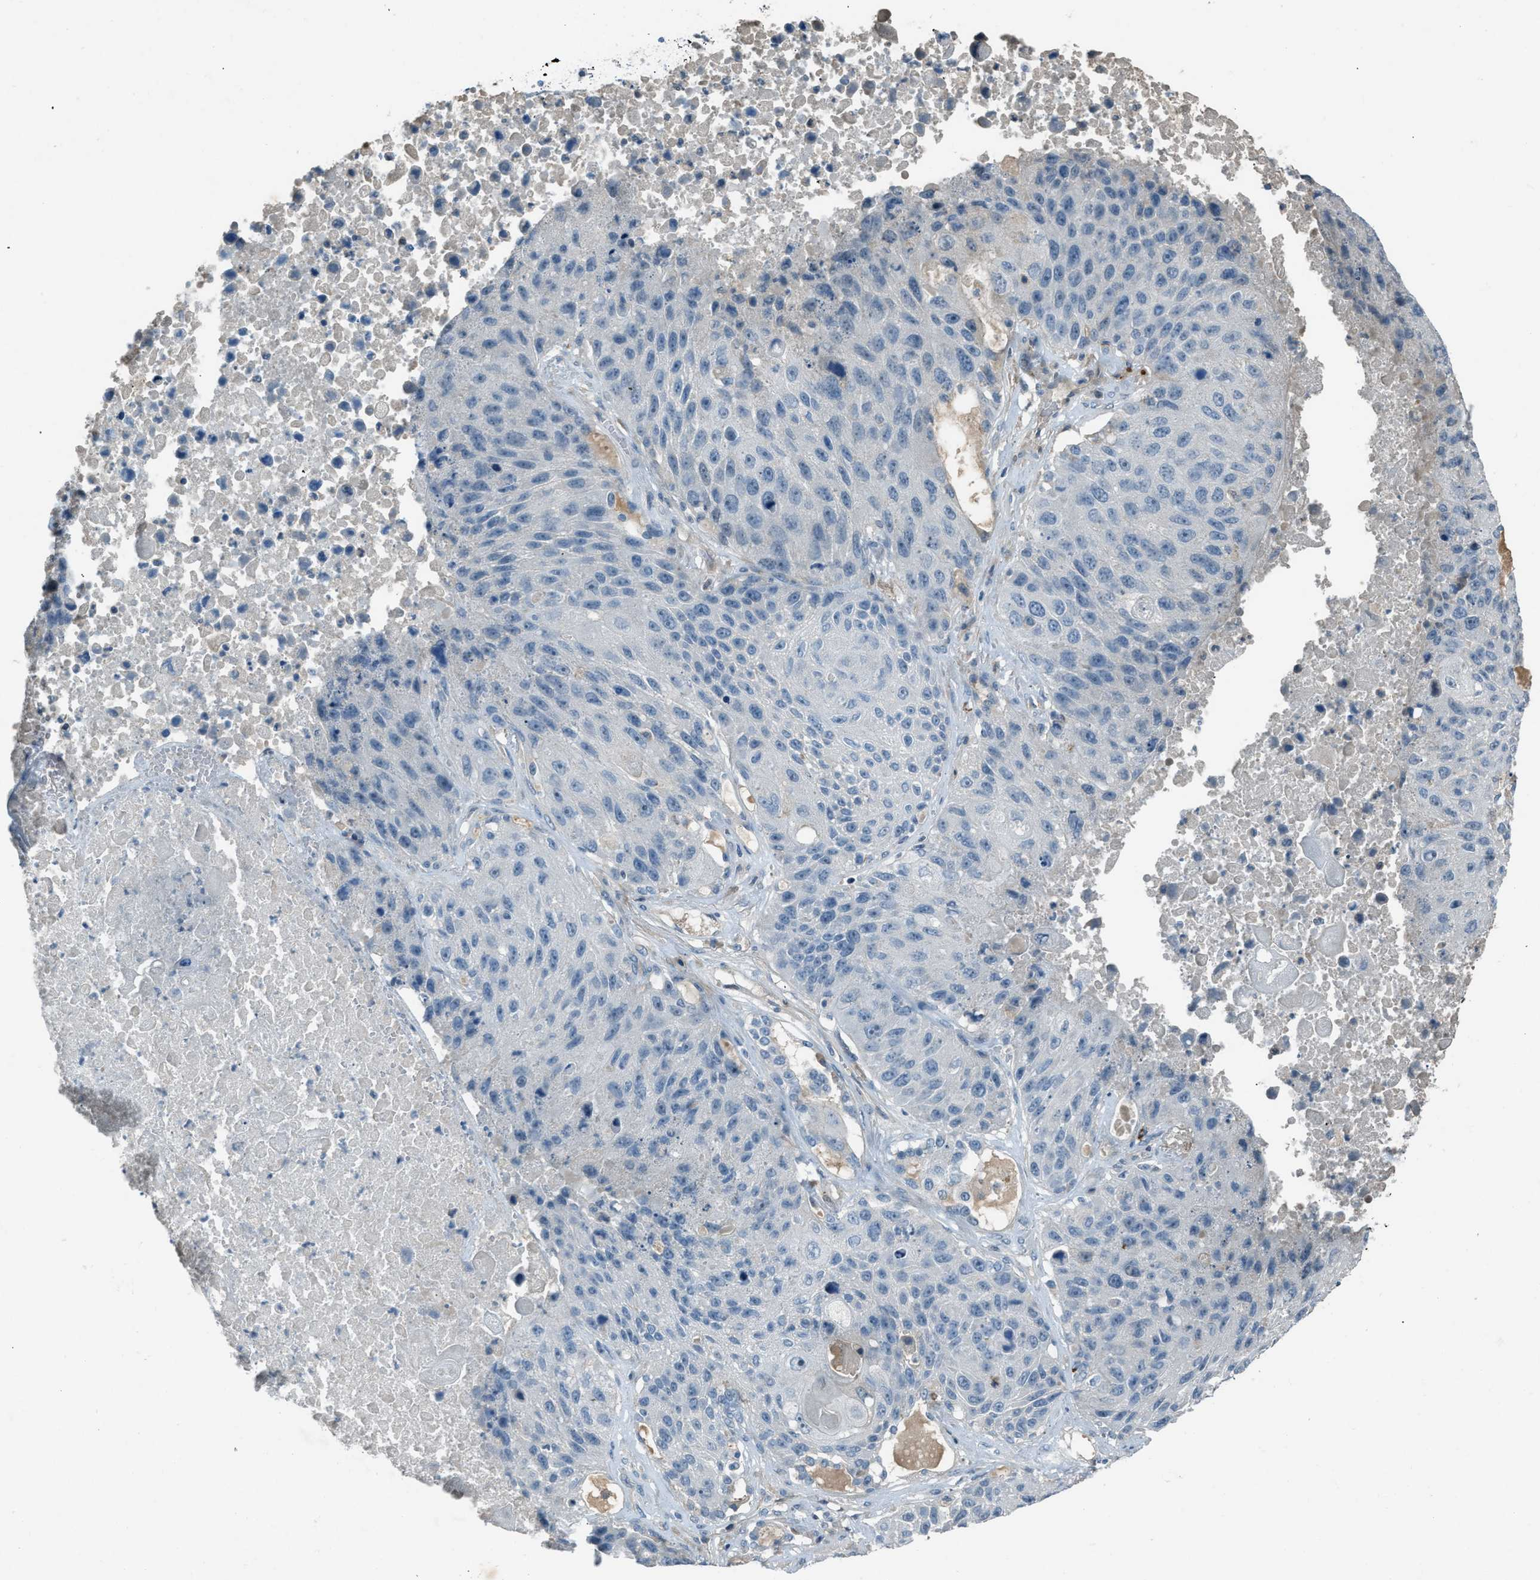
{"staining": {"intensity": "negative", "quantity": "none", "location": "none"}, "tissue": "lung cancer", "cell_type": "Tumor cells", "image_type": "cancer", "snomed": [{"axis": "morphology", "description": "Squamous cell carcinoma, NOS"}, {"axis": "topography", "description": "Lung"}], "caption": "Immunohistochemical staining of human lung cancer (squamous cell carcinoma) displays no significant expression in tumor cells.", "gene": "FBLN2", "patient": {"sex": "male", "age": 61}}